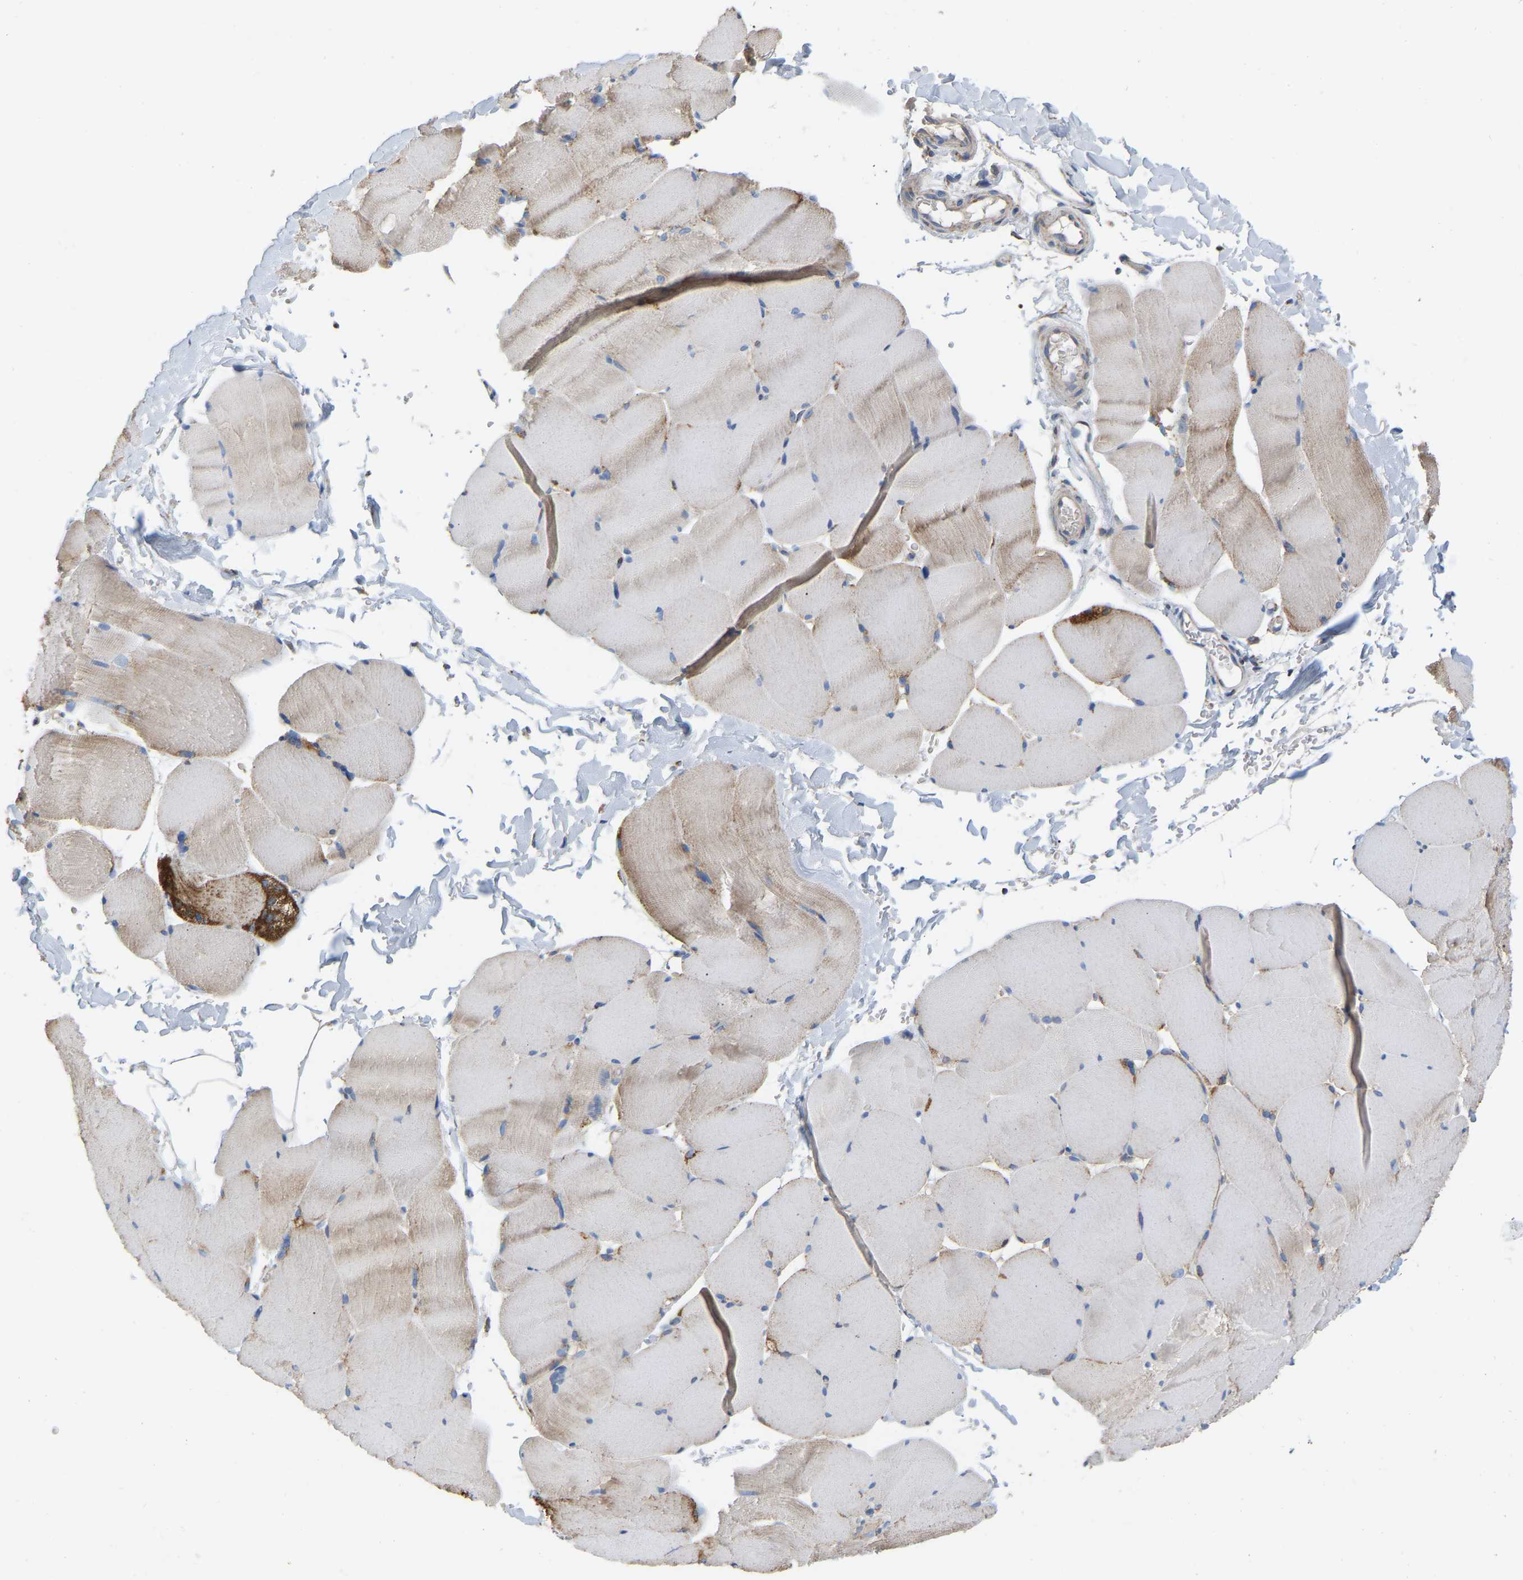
{"staining": {"intensity": "moderate", "quantity": "25%-75%", "location": "cytoplasmic/membranous"}, "tissue": "skeletal muscle", "cell_type": "Myocytes", "image_type": "normal", "snomed": [{"axis": "morphology", "description": "Normal tissue, NOS"}, {"axis": "topography", "description": "Skin"}, {"axis": "topography", "description": "Skeletal muscle"}], "caption": "Immunohistochemical staining of normal skeletal muscle displays 25%-75% levels of moderate cytoplasmic/membranous protein expression in about 25%-75% of myocytes.", "gene": "CBLB", "patient": {"sex": "male", "age": 83}}